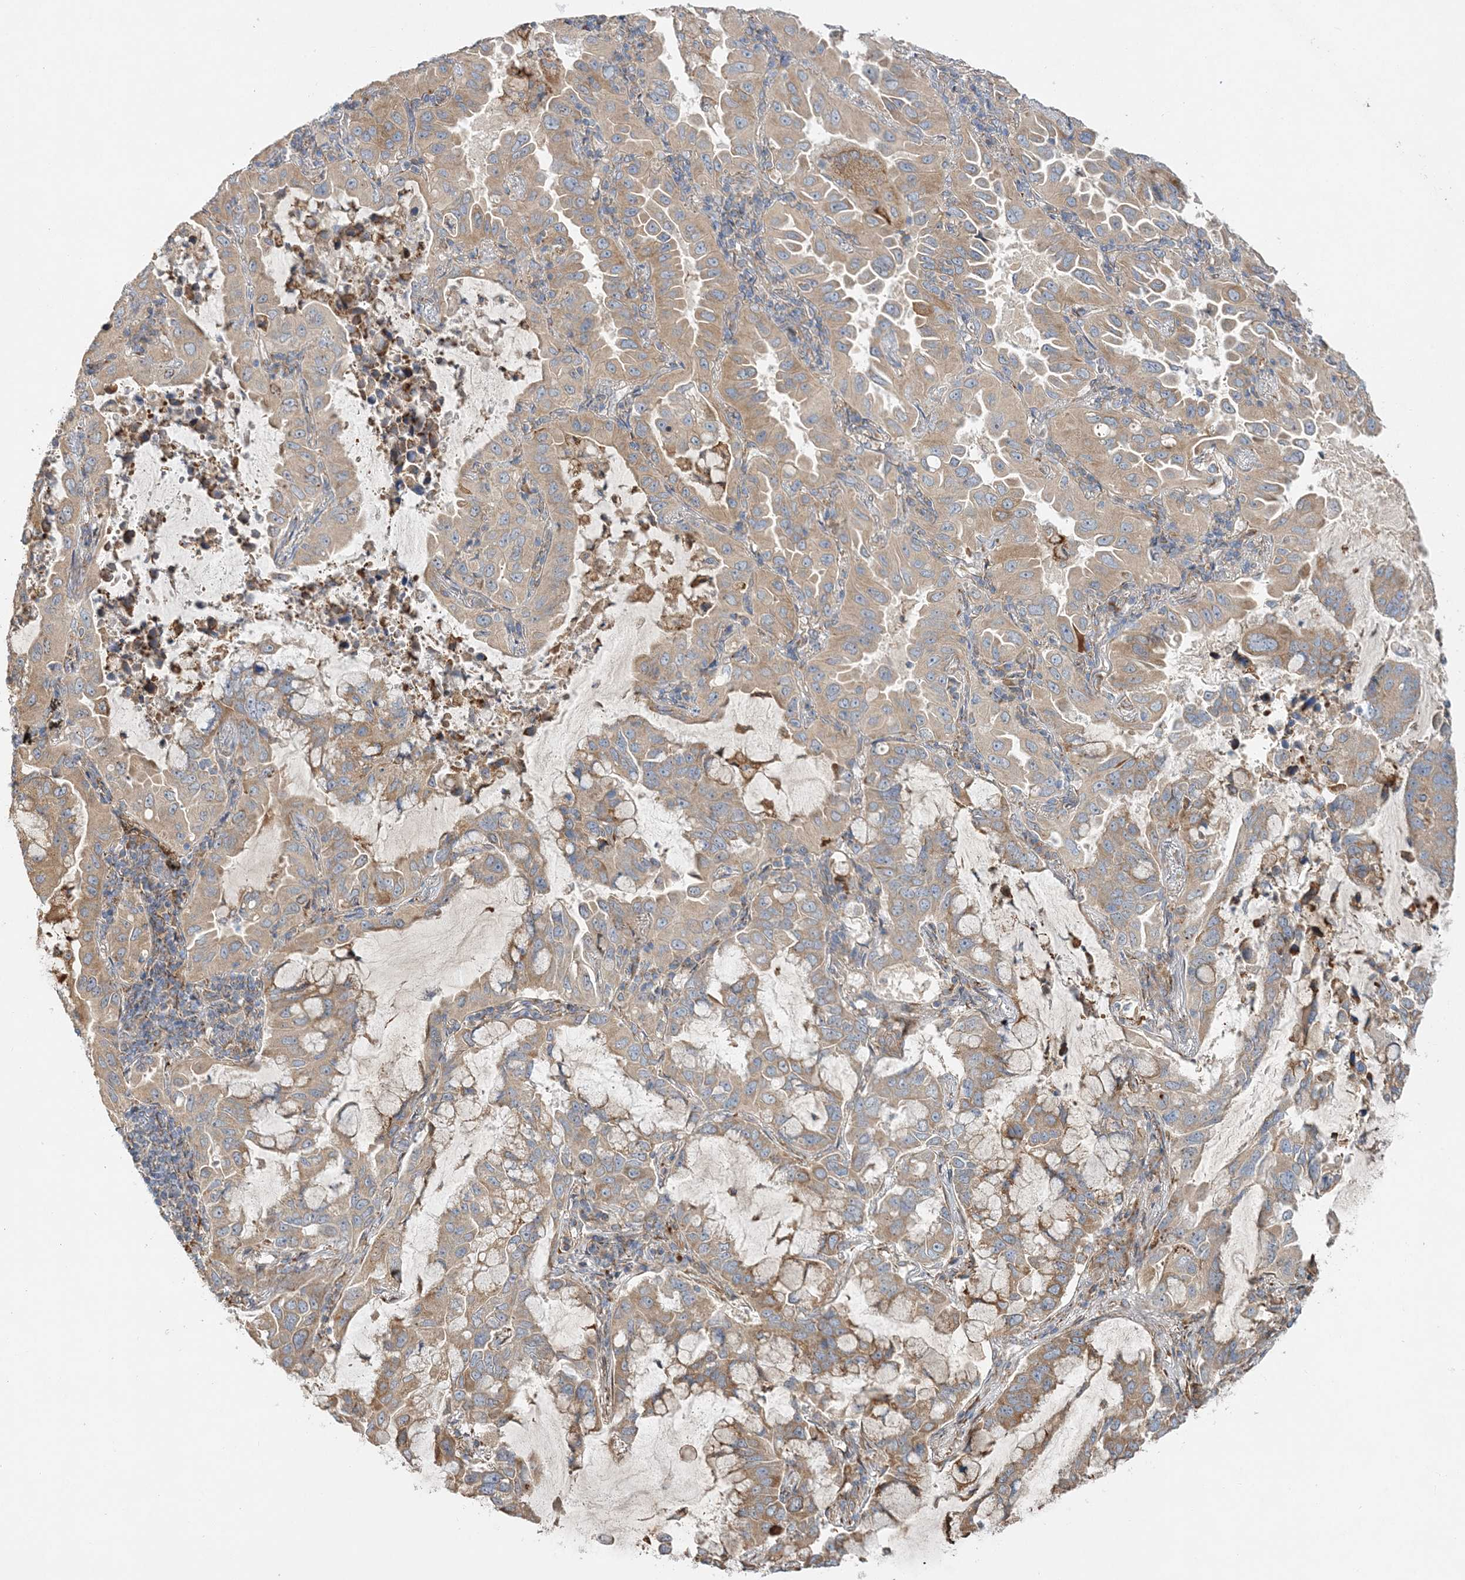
{"staining": {"intensity": "negative", "quantity": "none", "location": "none"}, "tissue": "lung cancer", "cell_type": "Tumor cells", "image_type": "cancer", "snomed": [{"axis": "morphology", "description": "Adenocarcinoma, NOS"}, {"axis": "topography", "description": "Lung"}], "caption": "Image shows no protein positivity in tumor cells of lung cancer (adenocarcinoma) tissue.", "gene": "ZFYVE16", "patient": {"sex": "male", "age": 64}}